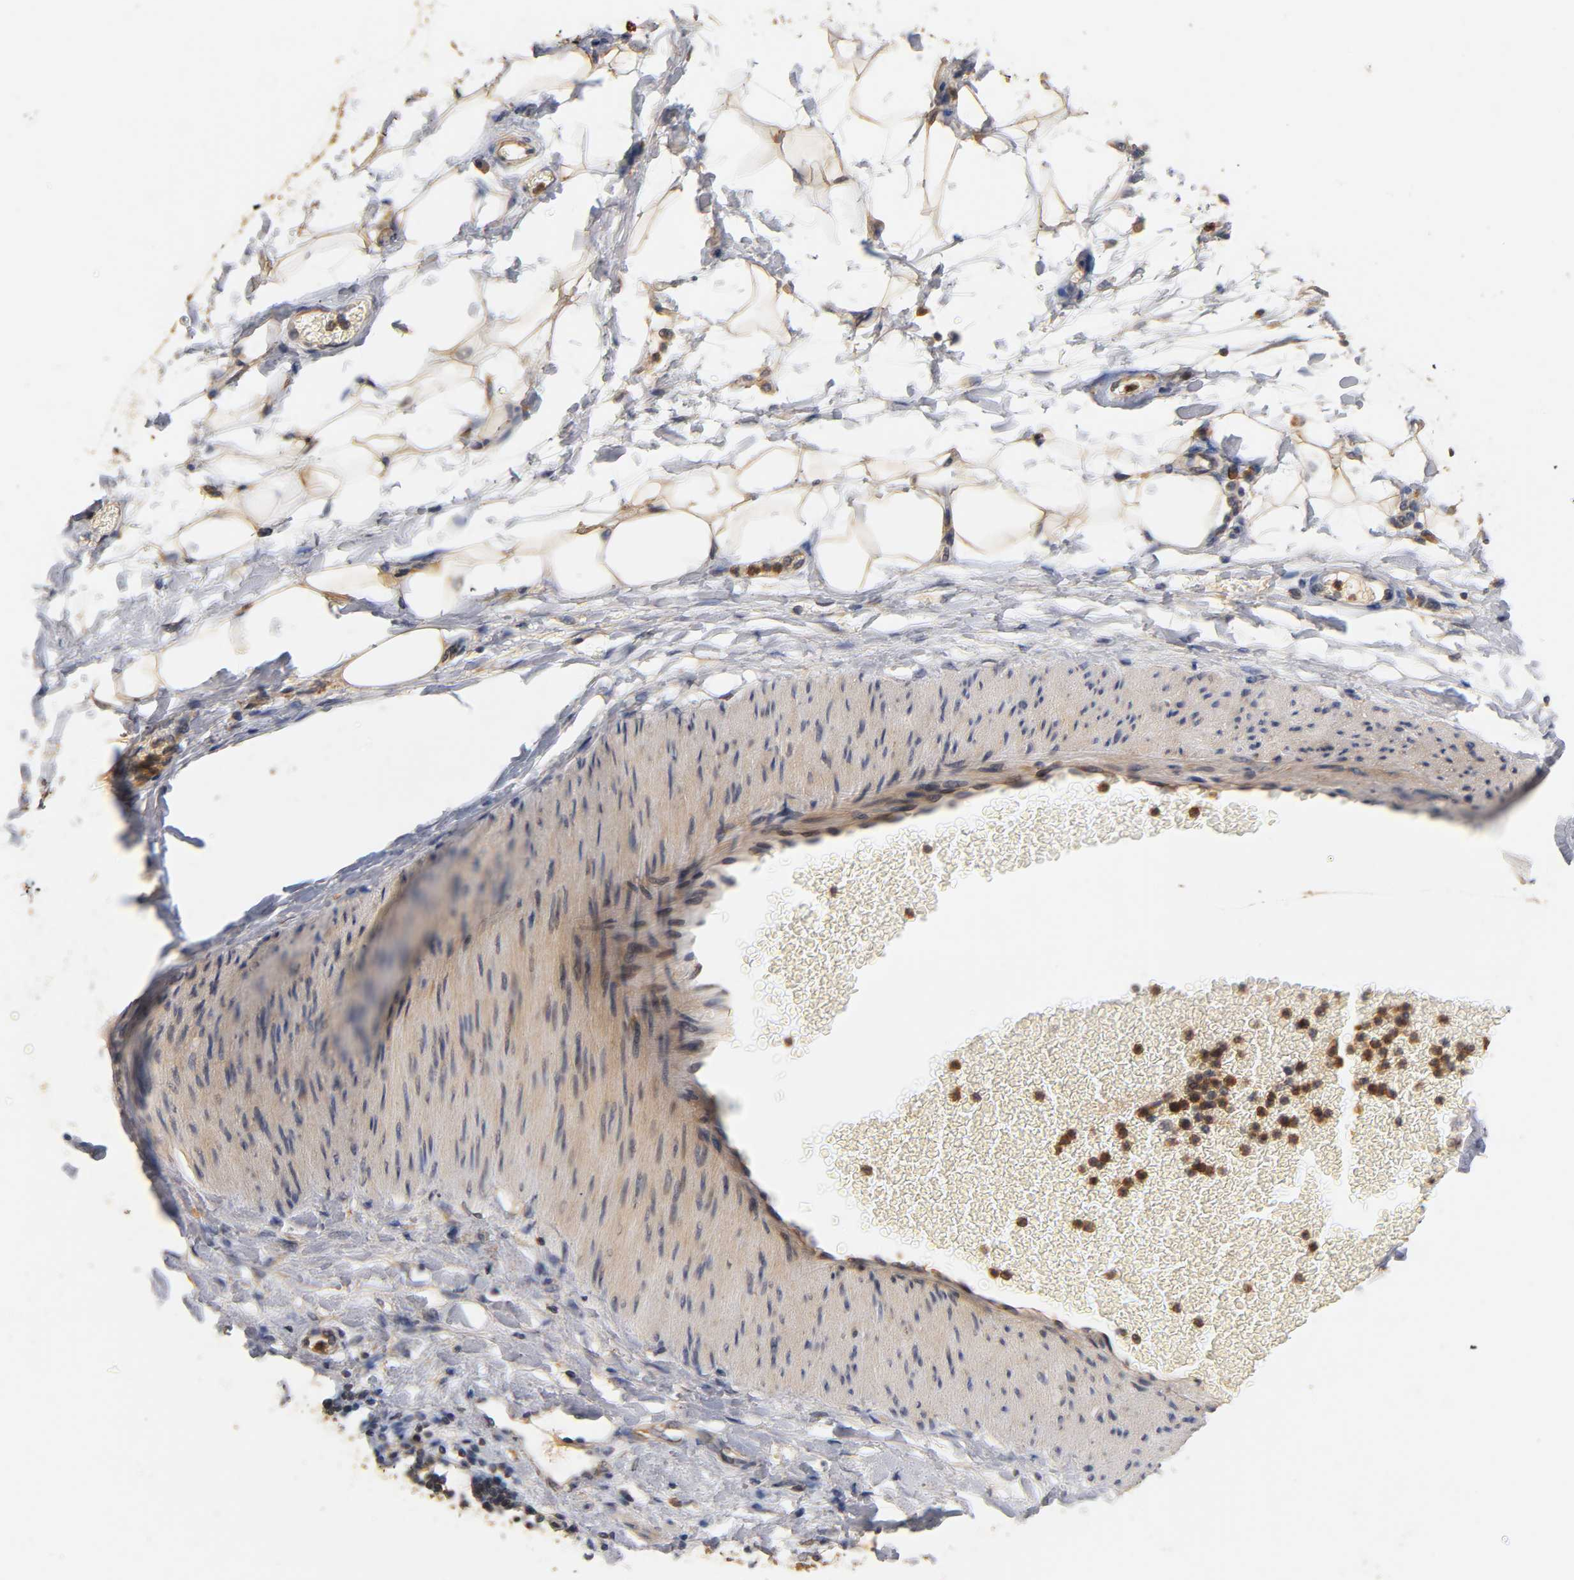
{"staining": {"intensity": "moderate", "quantity": "25%-75%", "location": "cytoplasmic/membranous"}, "tissue": "adipose tissue", "cell_type": "Adipocytes", "image_type": "normal", "snomed": [{"axis": "morphology", "description": "Normal tissue, NOS"}, {"axis": "morphology", "description": "Urothelial carcinoma, High grade"}, {"axis": "topography", "description": "Vascular tissue"}, {"axis": "topography", "description": "Urinary bladder"}], "caption": "Protein staining of benign adipose tissue reveals moderate cytoplasmic/membranous expression in approximately 25%-75% of adipocytes.", "gene": "SCAP", "patient": {"sex": "female", "age": 56}}